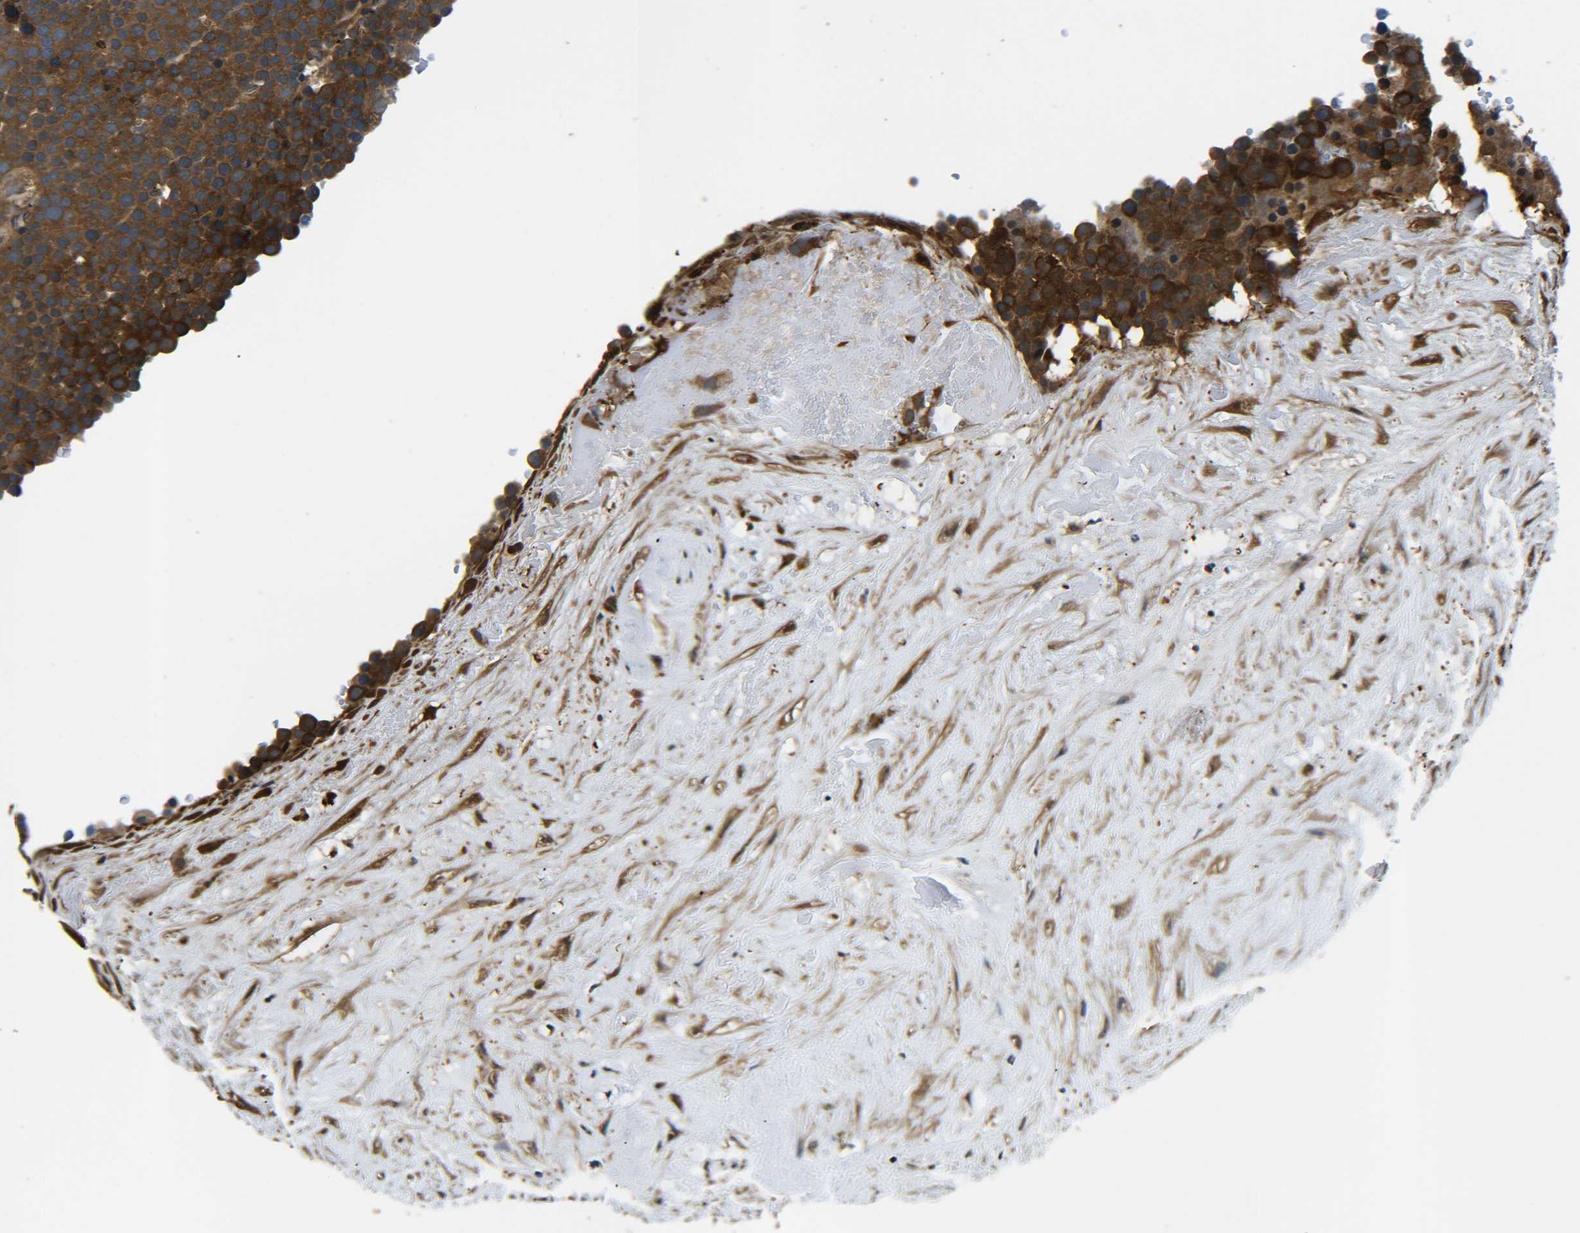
{"staining": {"intensity": "strong", "quantity": ">75%", "location": "cytoplasmic/membranous"}, "tissue": "testis cancer", "cell_type": "Tumor cells", "image_type": "cancer", "snomed": [{"axis": "morphology", "description": "Seminoma, NOS"}, {"axis": "topography", "description": "Testis"}], "caption": "Immunohistochemical staining of testis seminoma exhibits high levels of strong cytoplasmic/membranous staining in approximately >75% of tumor cells.", "gene": "PREB", "patient": {"sex": "male", "age": 71}}